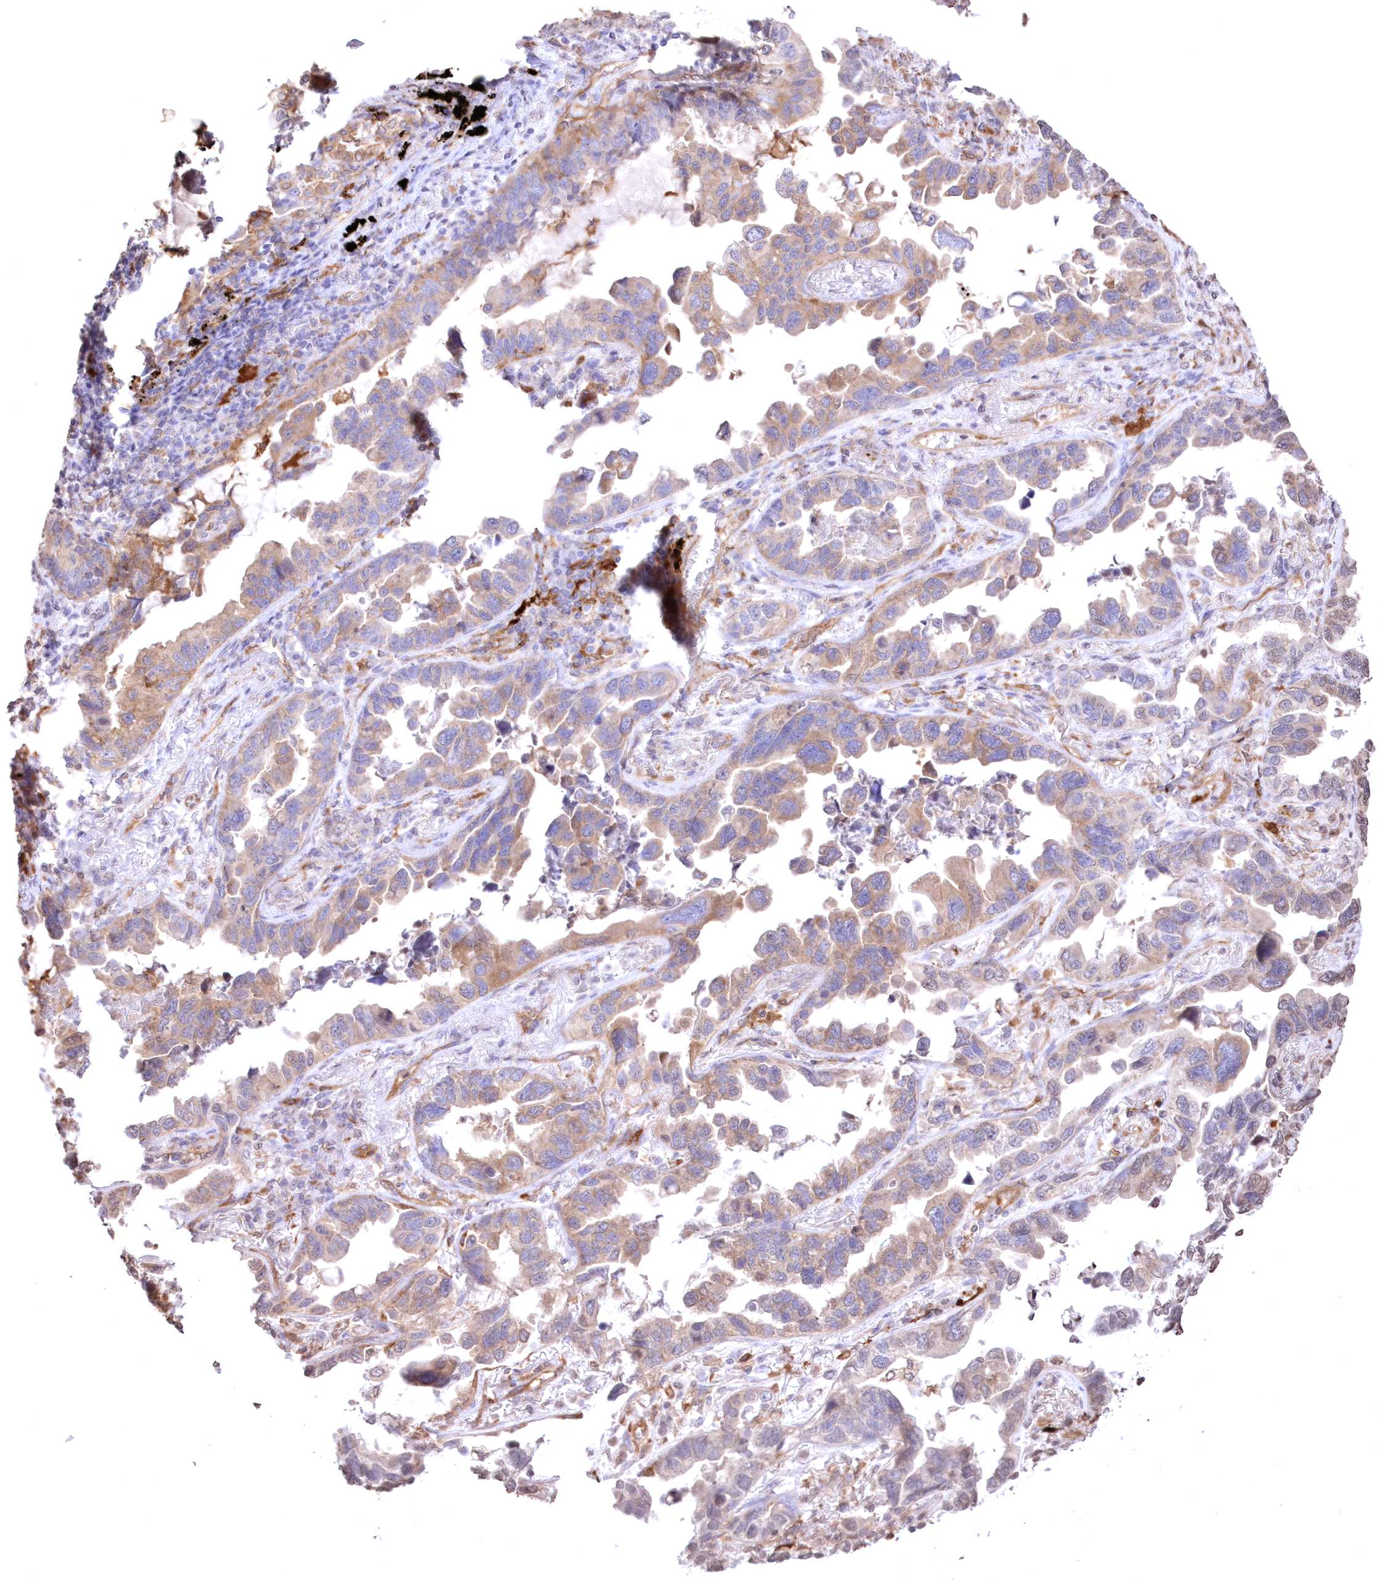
{"staining": {"intensity": "weak", "quantity": ">75%", "location": "cytoplasmic/membranous"}, "tissue": "lung cancer", "cell_type": "Tumor cells", "image_type": "cancer", "snomed": [{"axis": "morphology", "description": "Adenocarcinoma, NOS"}, {"axis": "topography", "description": "Lung"}], "caption": "Immunohistochemical staining of lung cancer (adenocarcinoma) exhibits low levels of weak cytoplasmic/membranous expression in about >75% of tumor cells. Nuclei are stained in blue.", "gene": "FCHO2", "patient": {"sex": "male", "age": 67}}